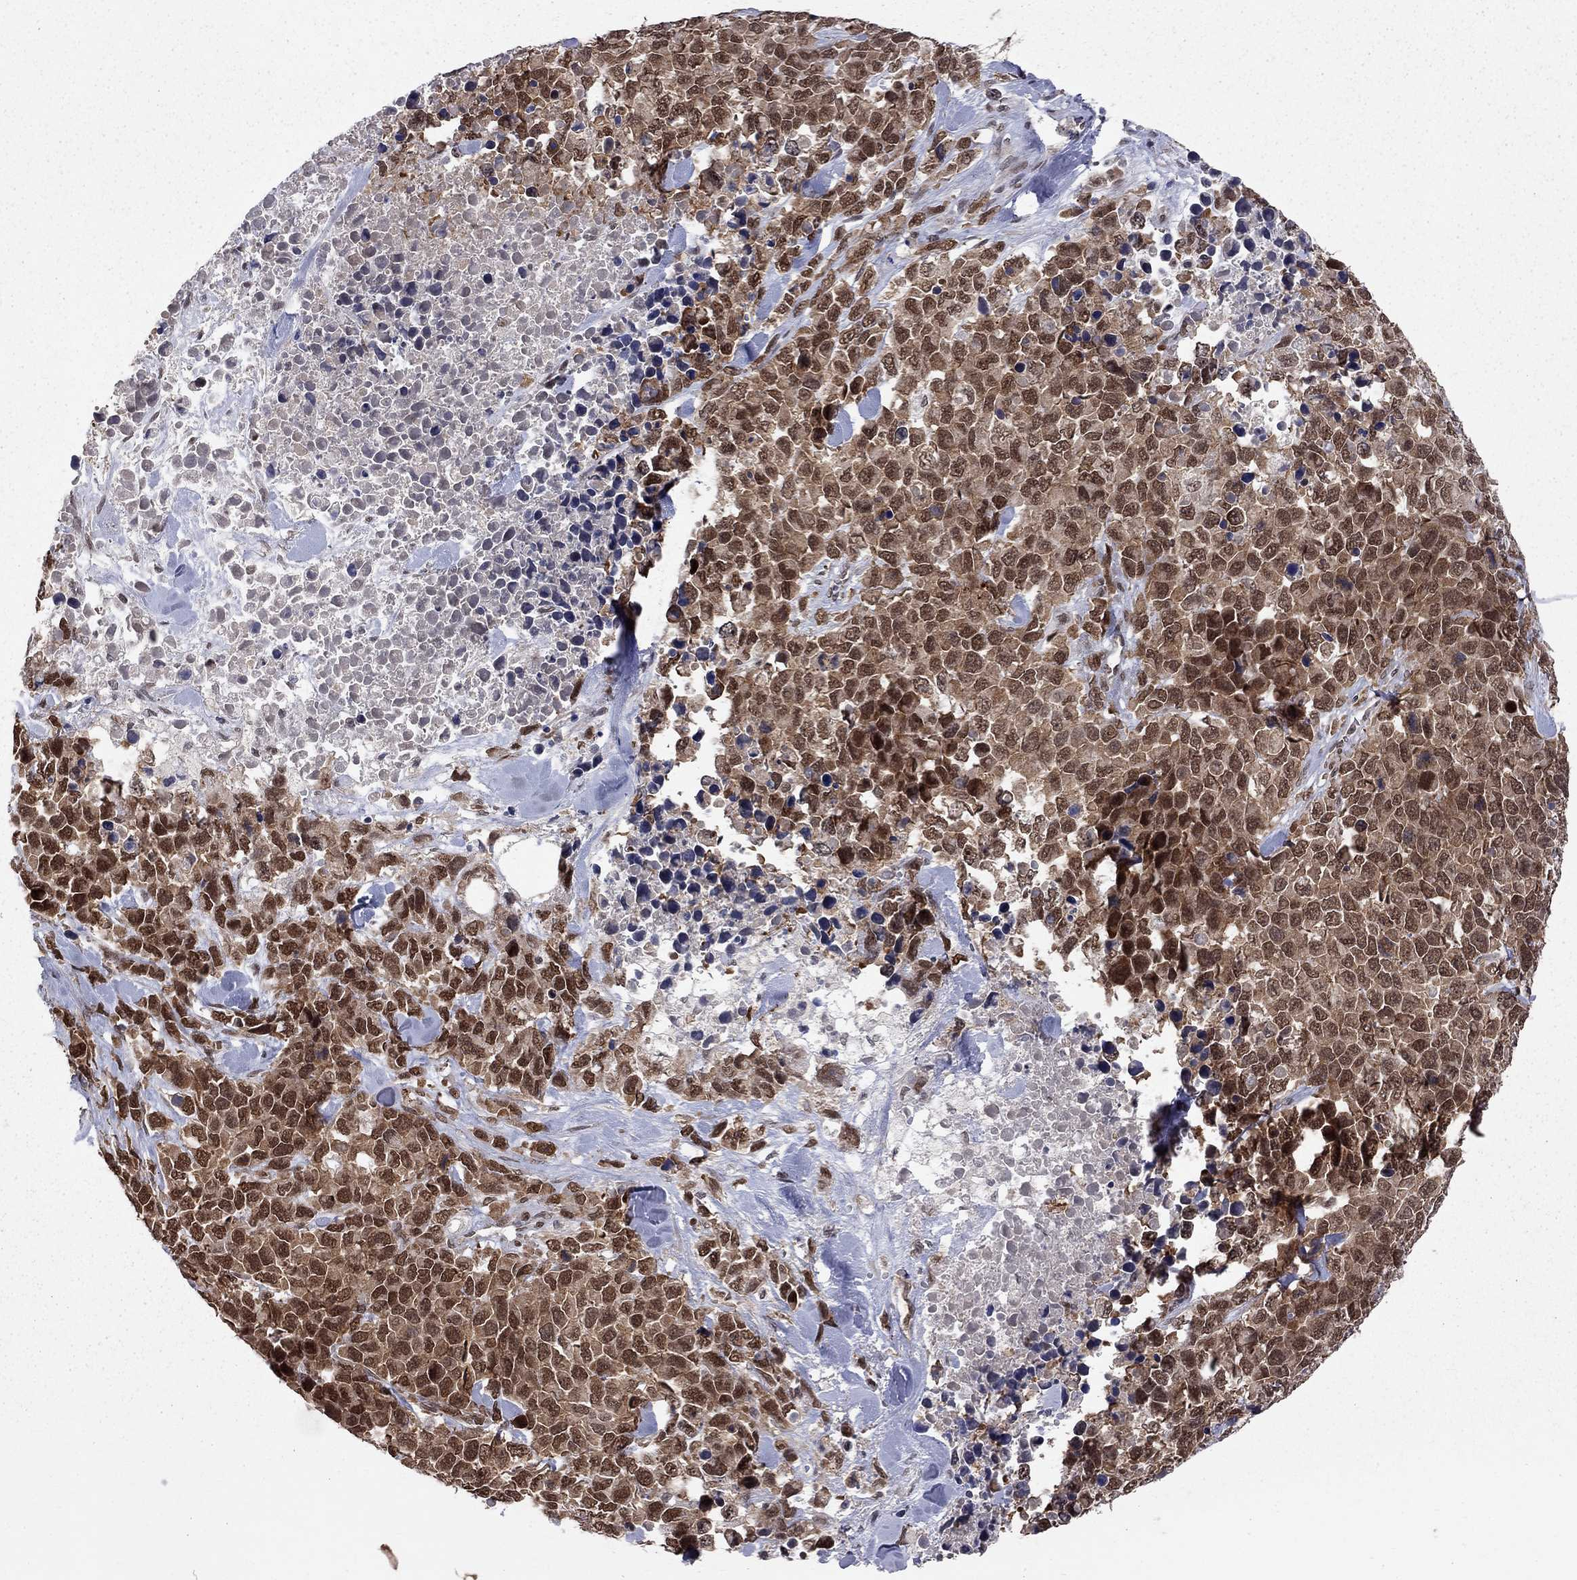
{"staining": {"intensity": "strong", "quantity": "25%-75%", "location": "cytoplasmic/membranous,nuclear"}, "tissue": "melanoma", "cell_type": "Tumor cells", "image_type": "cancer", "snomed": [{"axis": "morphology", "description": "Malignant melanoma, Metastatic site"}, {"axis": "topography", "description": "Skin"}], "caption": "This is an image of immunohistochemistry (IHC) staining of melanoma, which shows strong staining in the cytoplasmic/membranous and nuclear of tumor cells.", "gene": "SAP30L", "patient": {"sex": "male", "age": 84}}